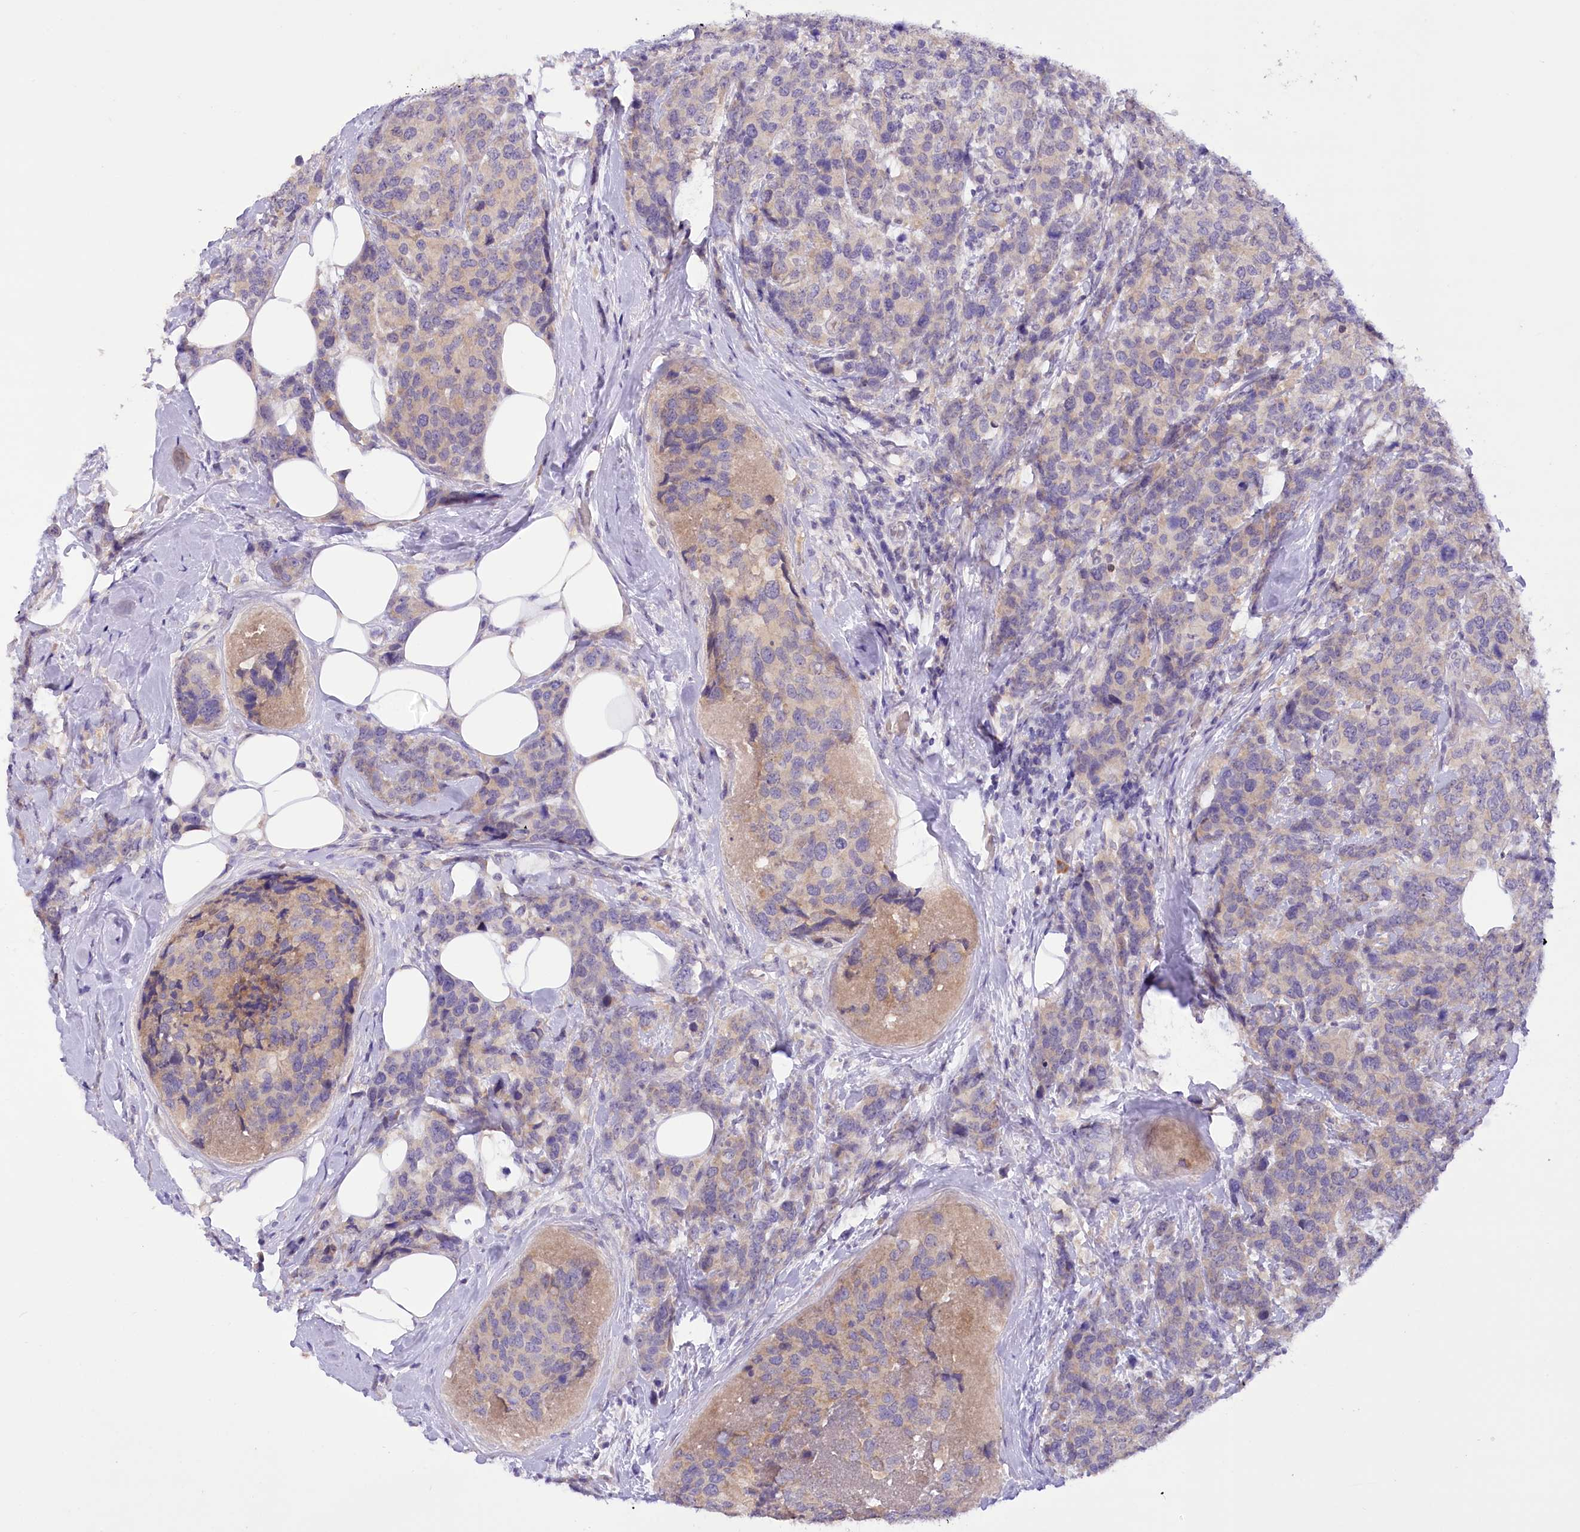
{"staining": {"intensity": "weak", "quantity": "25%-75%", "location": "cytoplasmic/membranous"}, "tissue": "breast cancer", "cell_type": "Tumor cells", "image_type": "cancer", "snomed": [{"axis": "morphology", "description": "Lobular carcinoma"}, {"axis": "topography", "description": "Breast"}], "caption": "Immunohistochemical staining of human breast cancer demonstrates low levels of weak cytoplasmic/membranous protein positivity in about 25%-75% of tumor cells. (DAB IHC, brown staining for protein, blue staining for nuclei).", "gene": "DCUN1D1", "patient": {"sex": "female", "age": 59}}